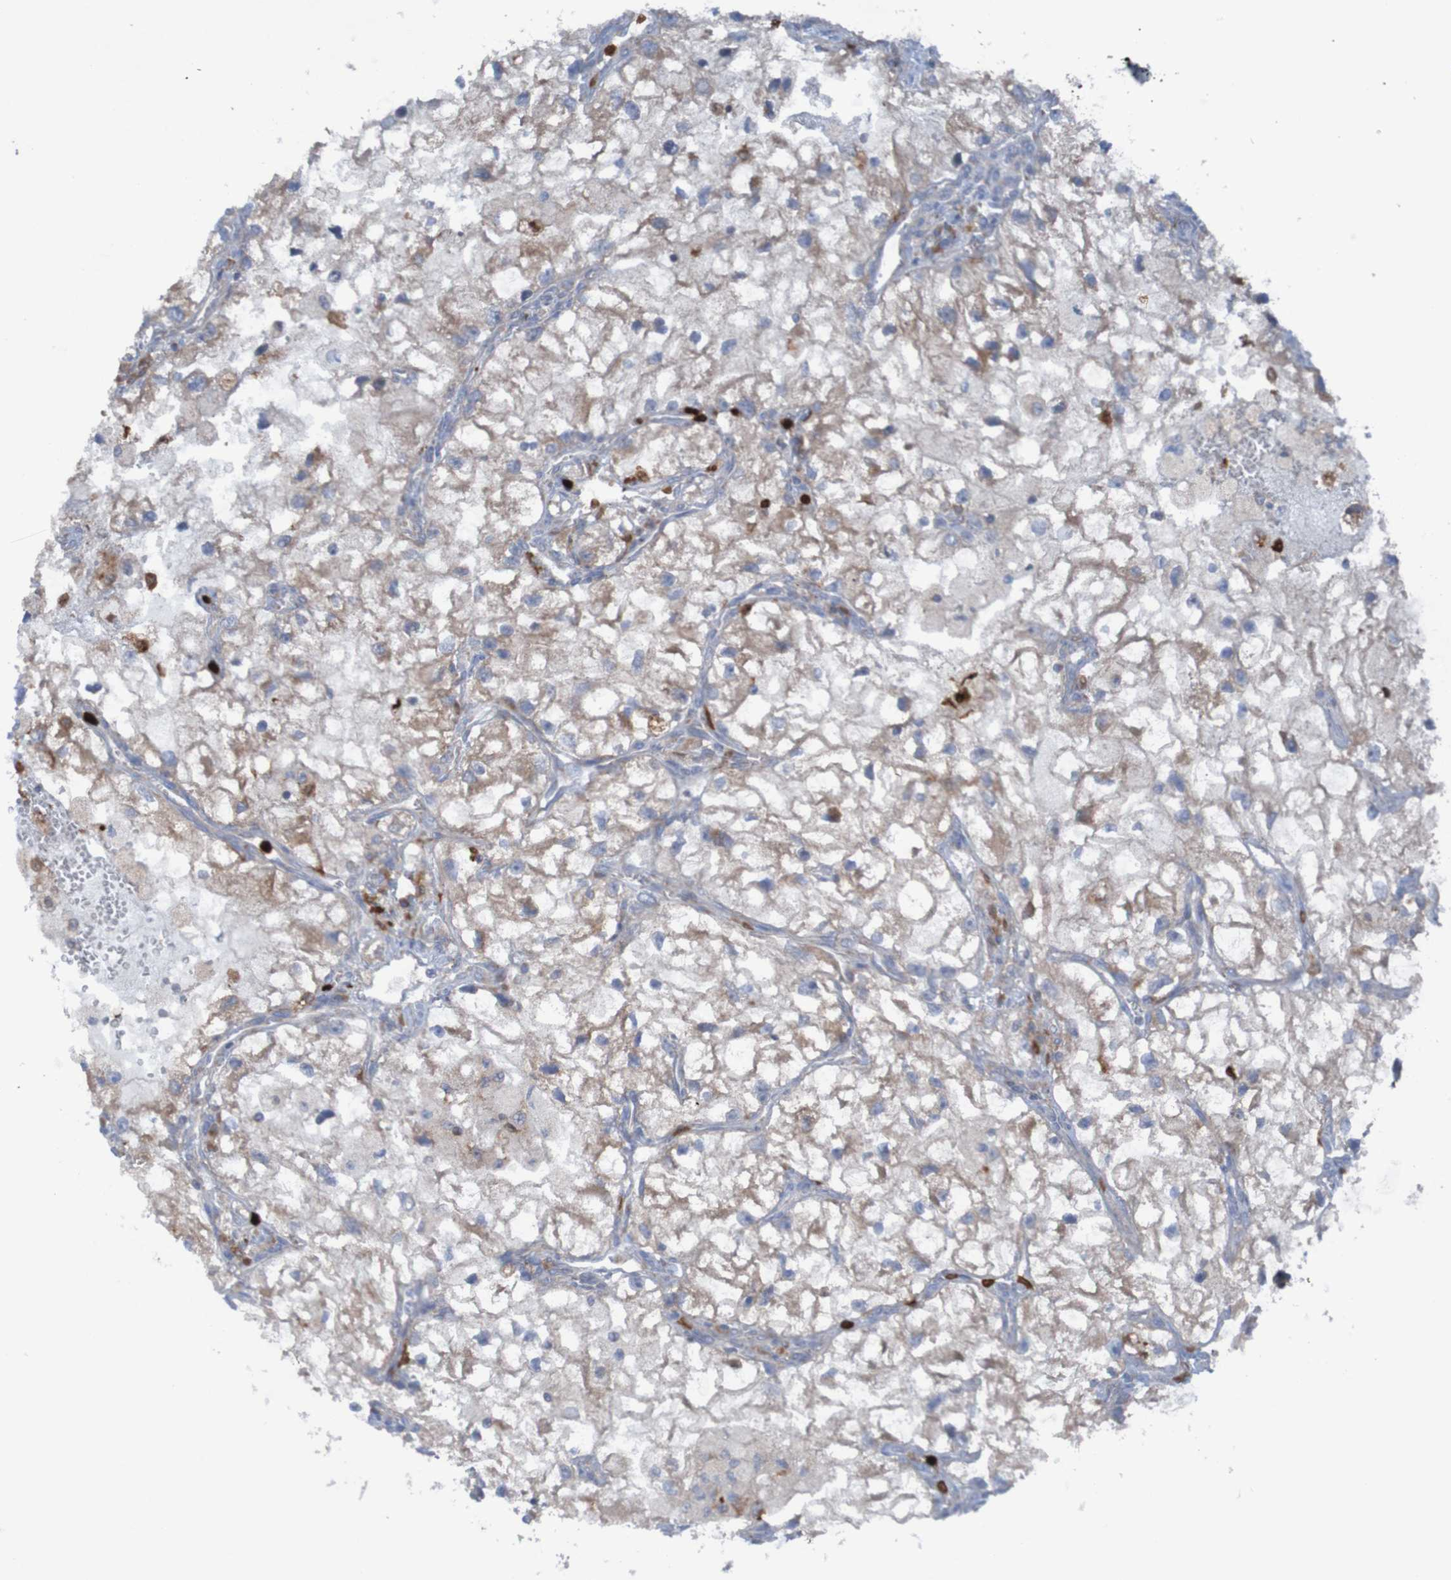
{"staining": {"intensity": "weak", "quantity": ">75%", "location": "cytoplasmic/membranous"}, "tissue": "renal cancer", "cell_type": "Tumor cells", "image_type": "cancer", "snomed": [{"axis": "morphology", "description": "Adenocarcinoma, NOS"}, {"axis": "topography", "description": "Kidney"}], "caption": "Renal cancer (adenocarcinoma) stained with DAB (3,3'-diaminobenzidine) immunohistochemistry (IHC) demonstrates low levels of weak cytoplasmic/membranous positivity in about >75% of tumor cells. (IHC, brightfield microscopy, high magnification).", "gene": "PARP4", "patient": {"sex": "female", "age": 70}}